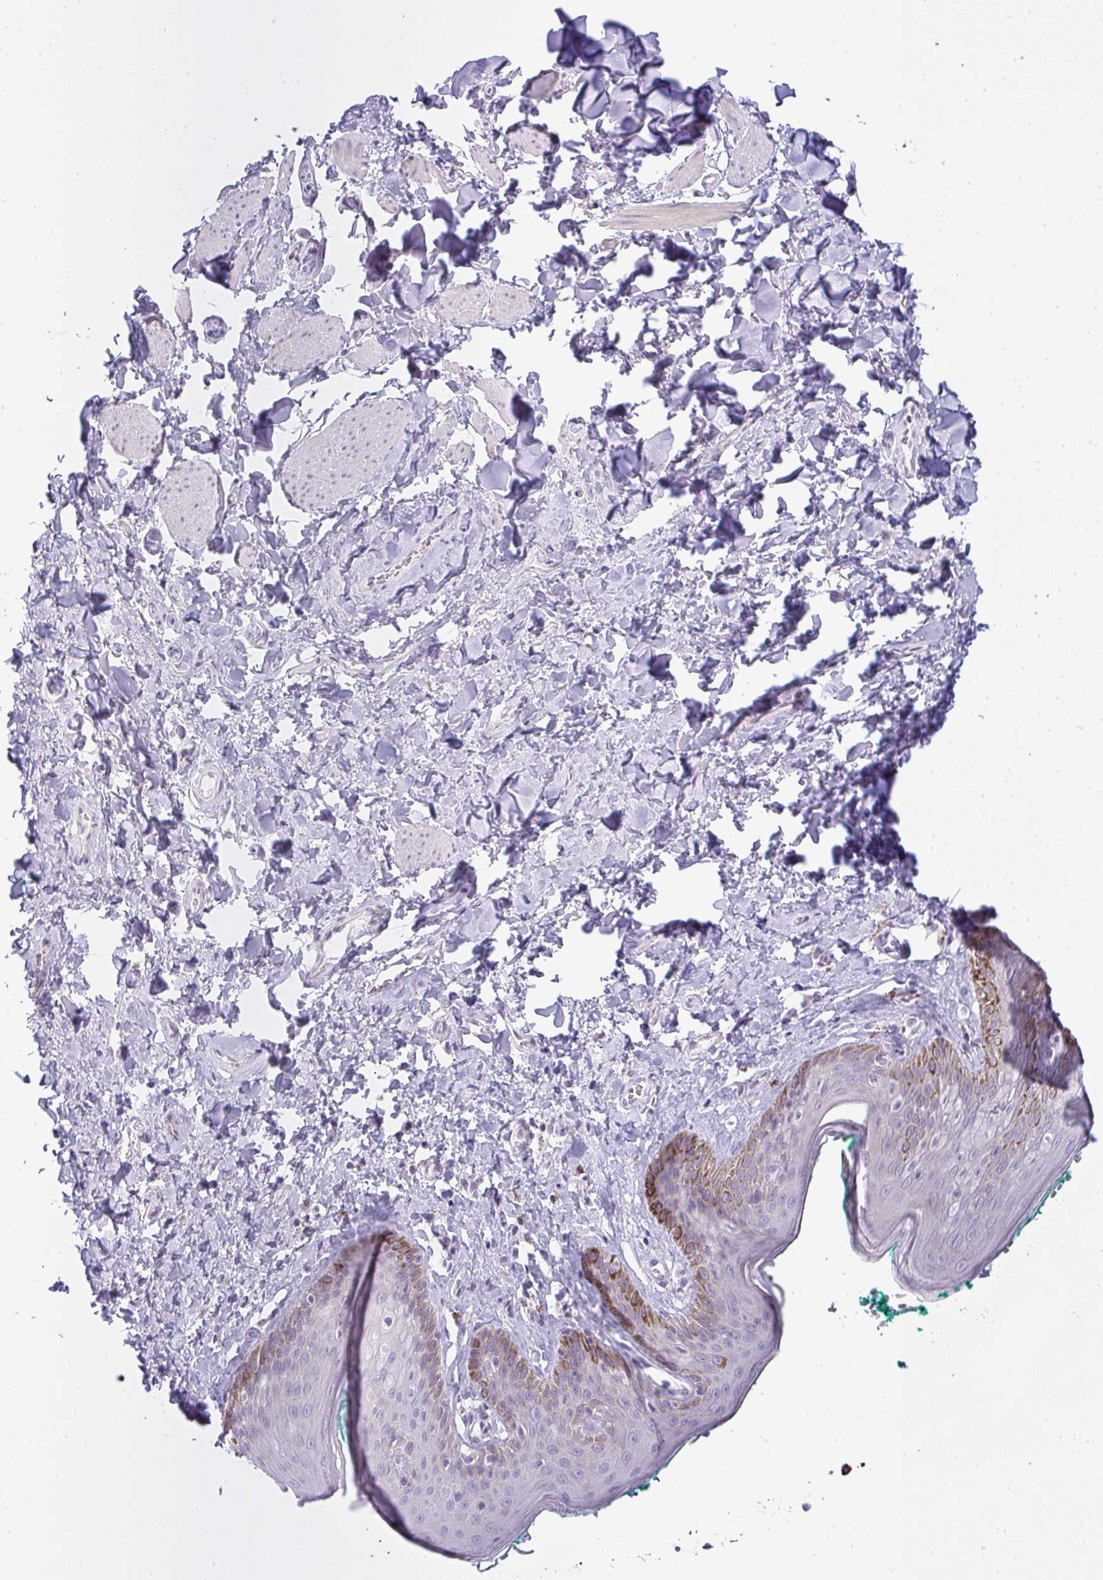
{"staining": {"intensity": "strong", "quantity": "<25%", "location": "cytoplasmic/membranous"}, "tissue": "skin", "cell_type": "Epidermal cells", "image_type": "normal", "snomed": [{"axis": "morphology", "description": "Normal tissue, NOS"}, {"axis": "topography", "description": "Vulva"}, {"axis": "topography", "description": "Peripheral nerve tissue"}], "caption": "The image shows immunohistochemical staining of benign skin. There is strong cytoplasmic/membranous expression is appreciated in about <25% of epidermal cells.", "gene": "SIRPB2", "patient": {"sex": "female", "age": 66}}